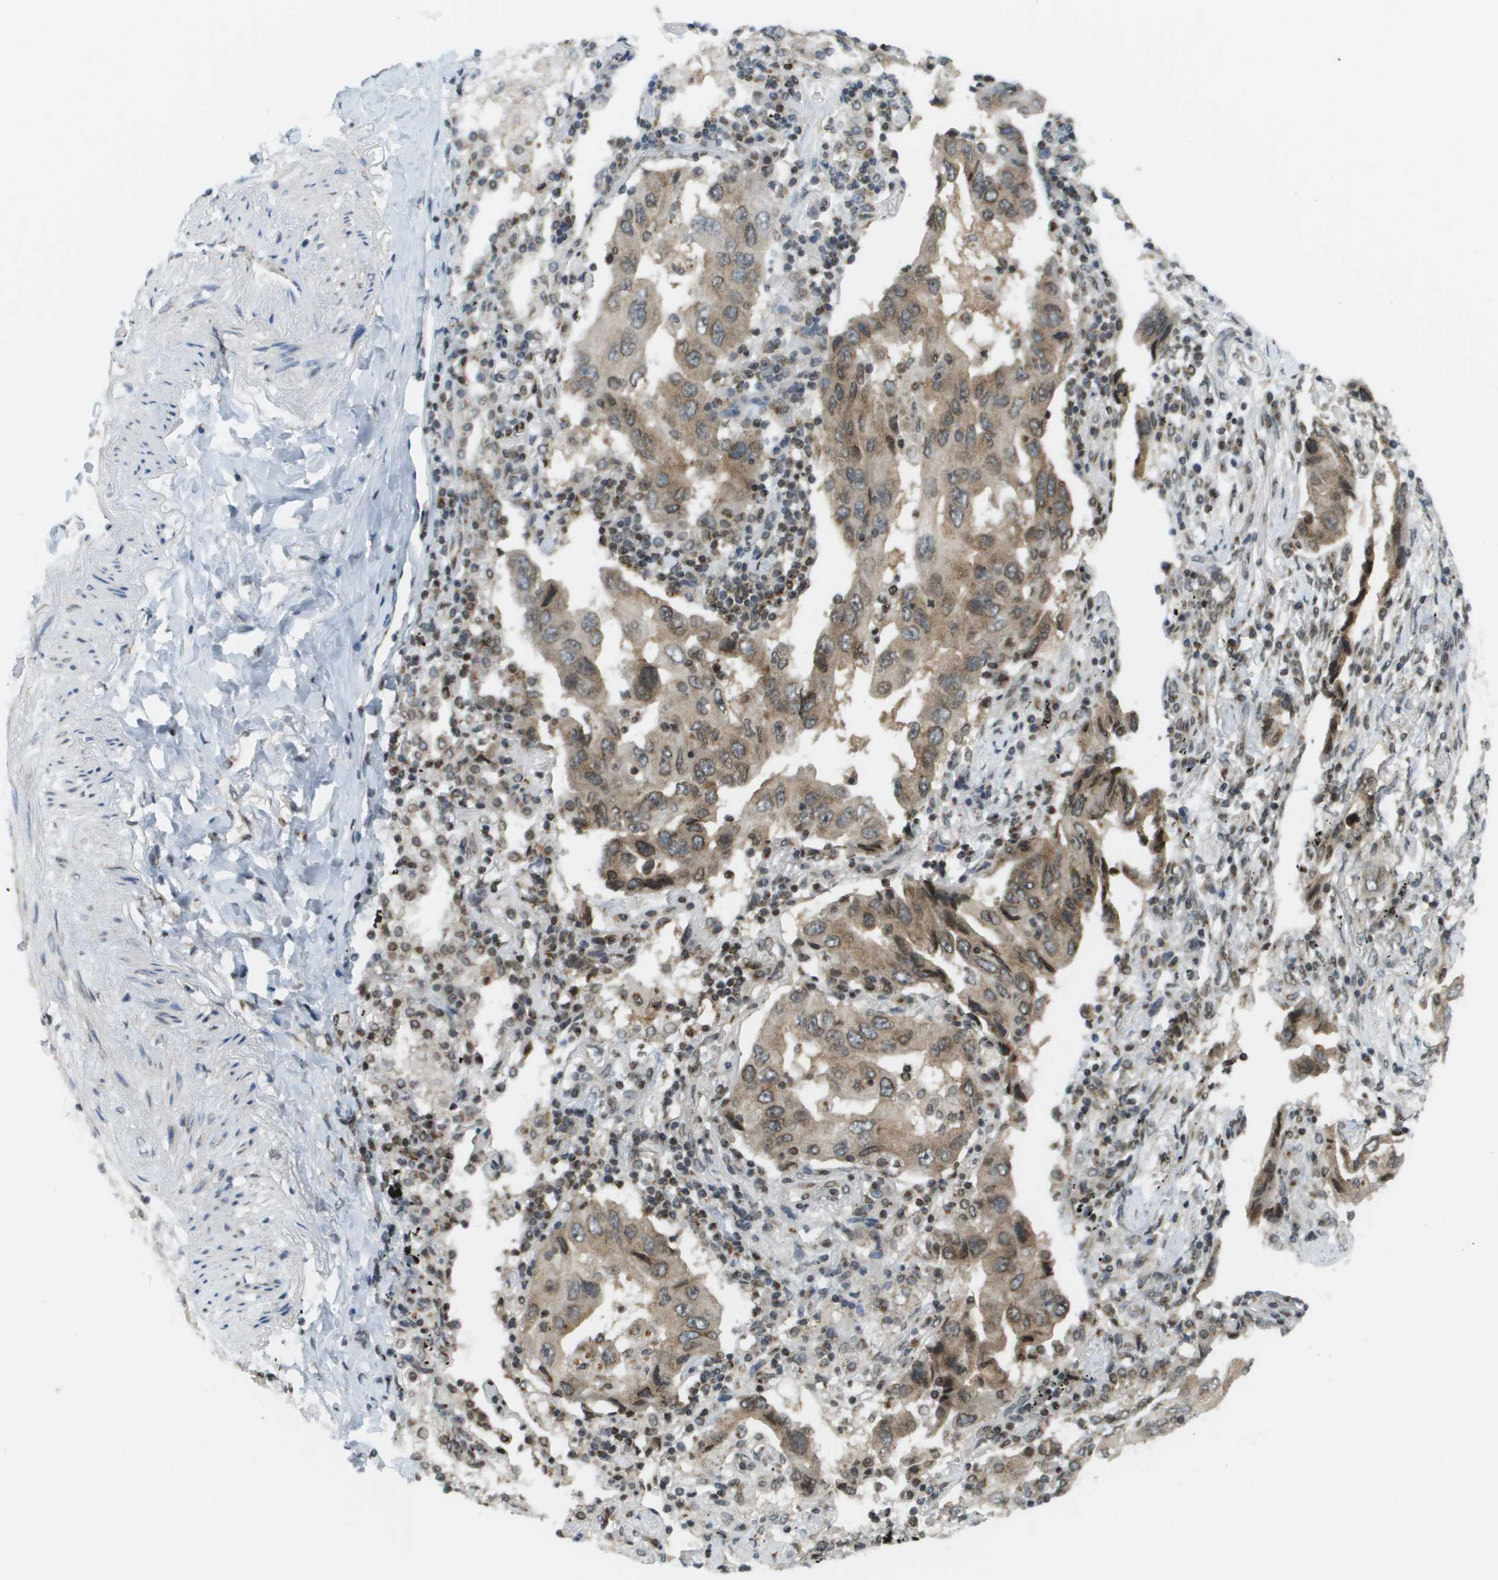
{"staining": {"intensity": "moderate", "quantity": ">75%", "location": "cytoplasmic/membranous"}, "tissue": "lung cancer", "cell_type": "Tumor cells", "image_type": "cancer", "snomed": [{"axis": "morphology", "description": "Adenocarcinoma, NOS"}, {"axis": "topography", "description": "Lung"}], "caption": "Tumor cells display medium levels of moderate cytoplasmic/membranous positivity in approximately >75% of cells in human lung cancer.", "gene": "EVC", "patient": {"sex": "female", "age": 65}}